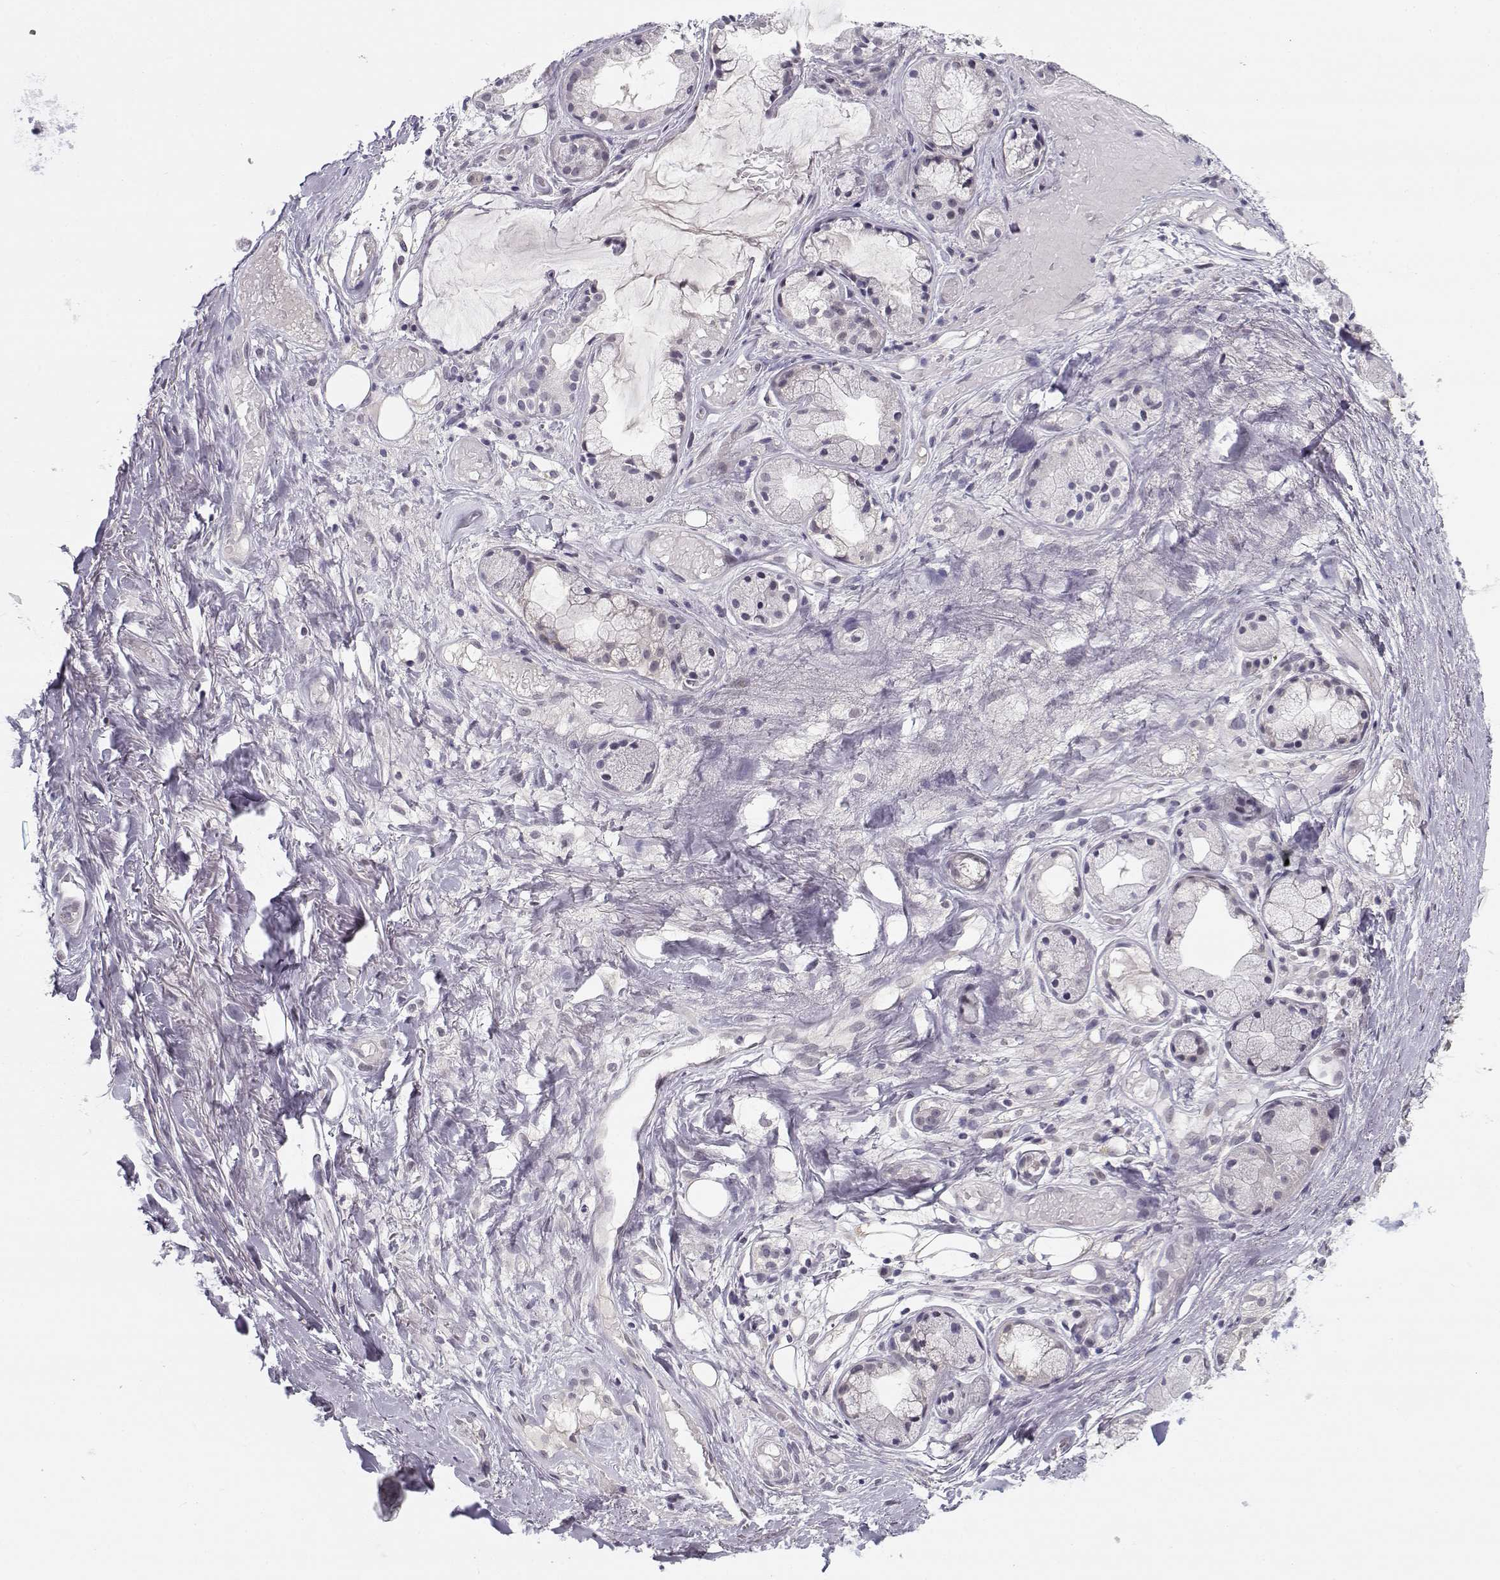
{"staining": {"intensity": "negative", "quantity": "none", "location": "none"}, "tissue": "soft tissue", "cell_type": "Fibroblasts", "image_type": "normal", "snomed": [{"axis": "morphology", "description": "Normal tissue, NOS"}, {"axis": "topography", "description": "Cartilage tissue"}], "caption": "This micrograph is of benign soft tissue stained with immunohistochemistry to label a protein in brown with the nuclei are counter-stained blue. There is no staining in fibroblasts.", "gene": "C16orf86", "patient": {"sex": "male", "age": 62}}